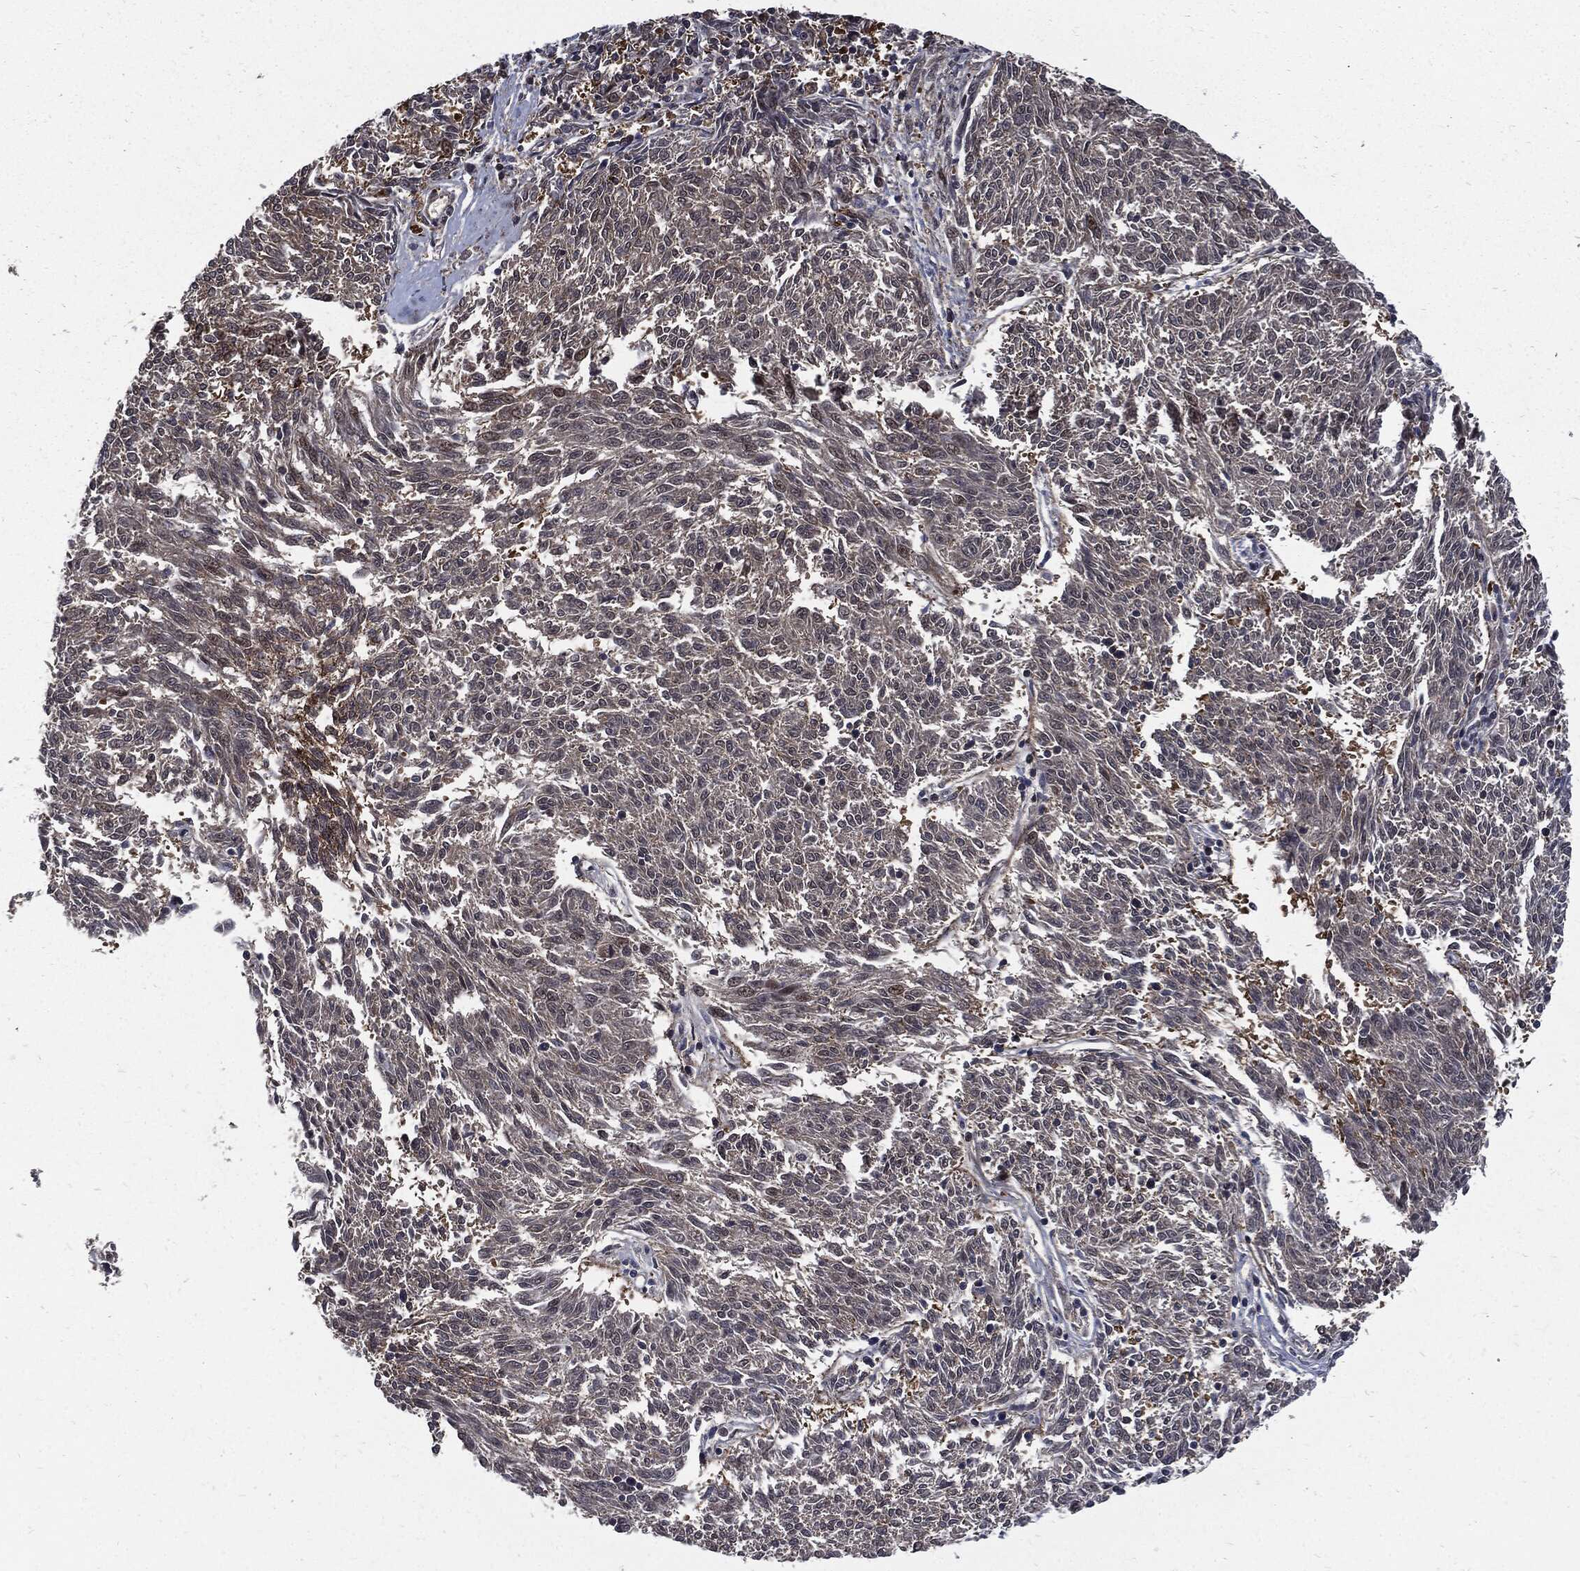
{"staining": {"intensity": "moderate", "quantity": "25%-75%", "location": "cytoplasmic/membranous"}, "tissue": "melanoma", "cell_type": "Tumor cells", "image_type": "cancer", "snomed": [{"axis": "morphology", "description": "Malignant melanoma, NOS"}, {"axis": "topography", "description": "Skin"}], "caption": "Immunohistochemical staining of malignant melanoma exhibits medium levels of moderate cytoplasmic/membranous protein staining in approximately 25%-75% of tumor cells. (DAB IHC, brown staining for protein, blue staining for nuclei).", "gene": "CLU", "patient": {"sex": "female", "age": 72}}